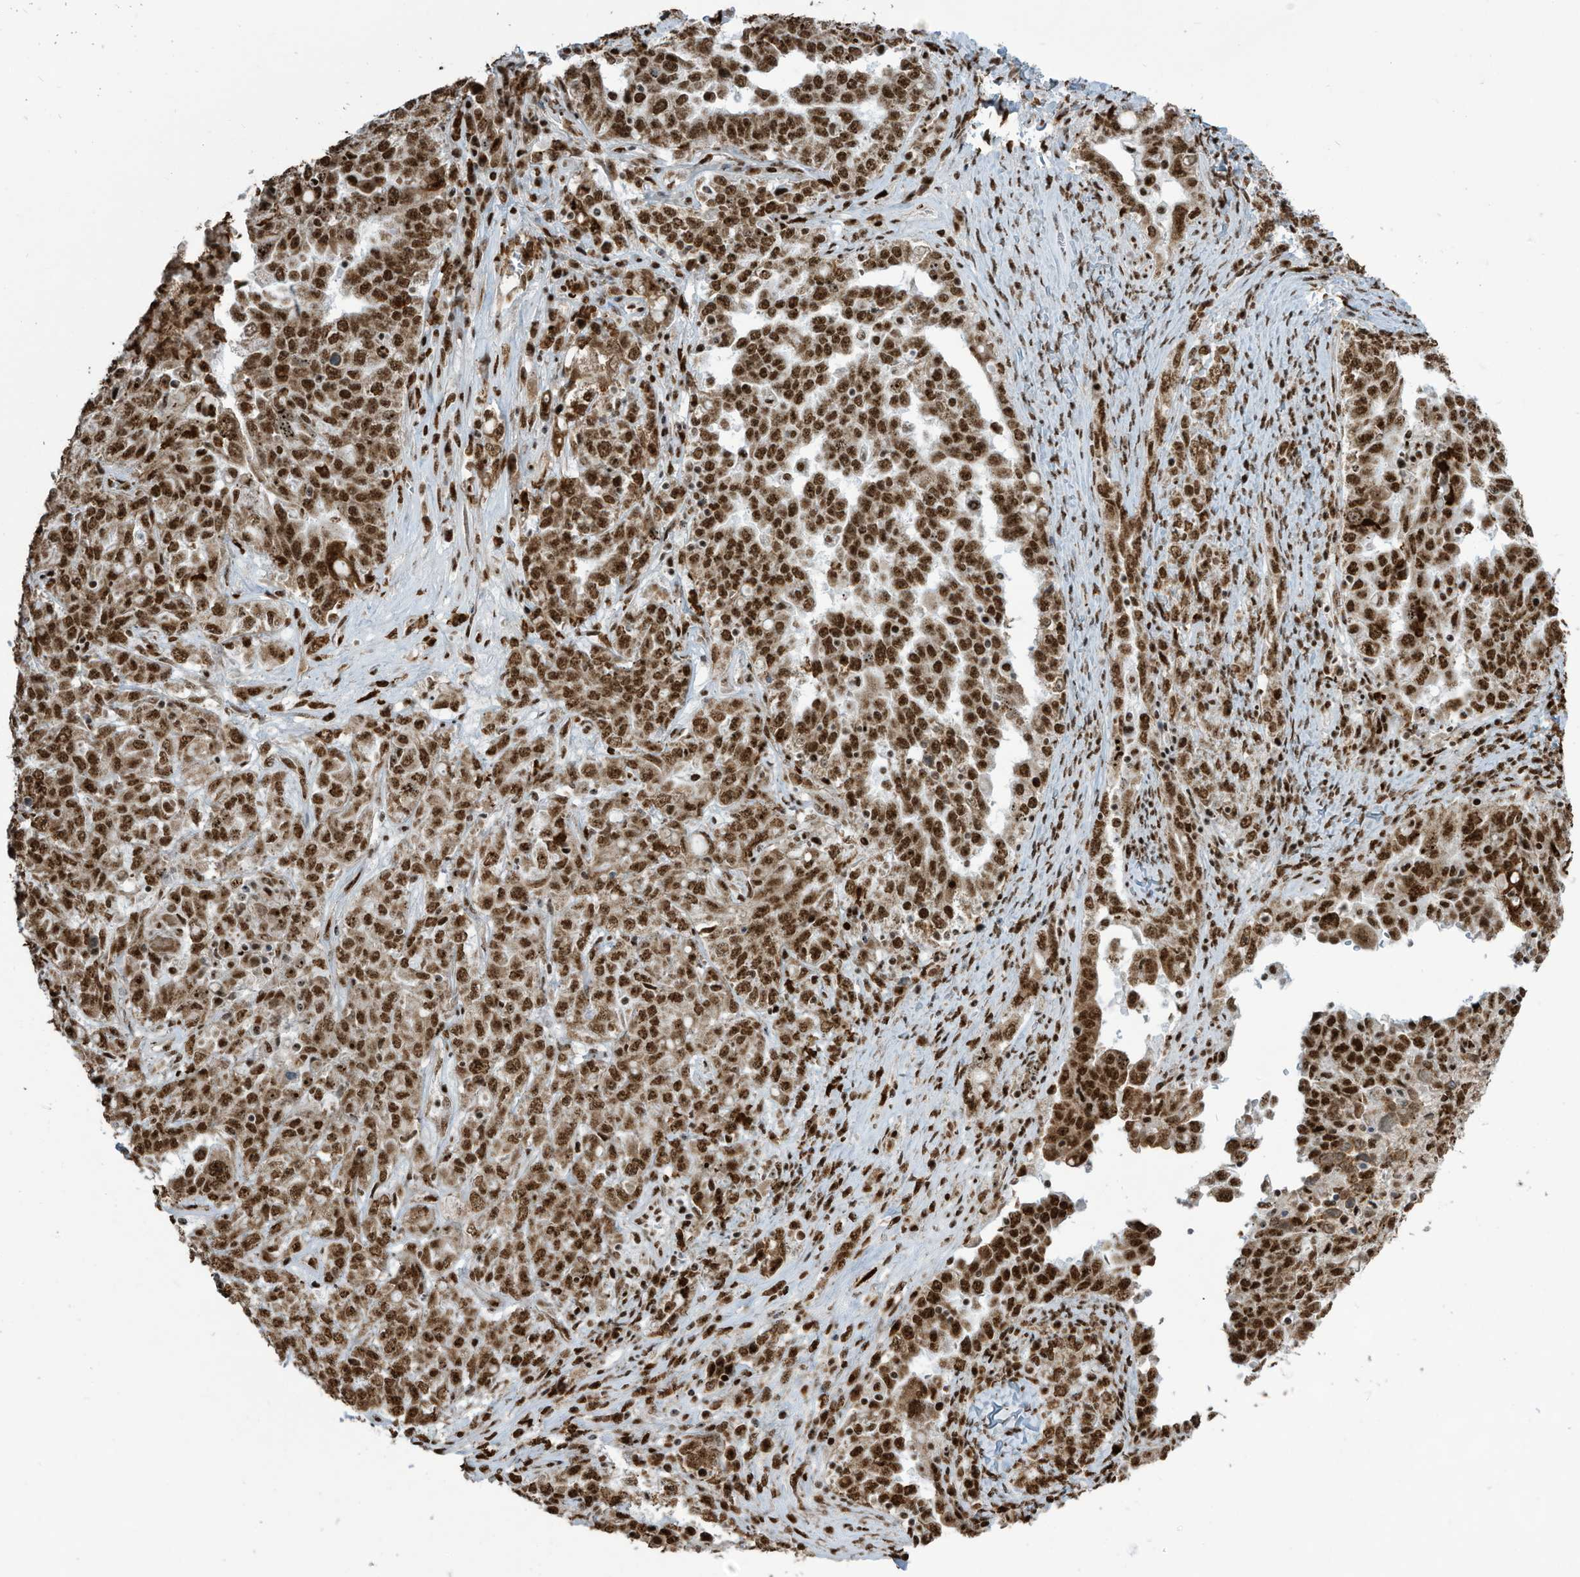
{"staining": {"intensity": "strong", "quantity": ">75%", "location": "nuclear"}, "tissue": "ovarian cancer", "cell_type": "Tumor cells", "image_type": "cancer", "snomed": [{"axis": "morphology", "description": "Carcinoma, endometroid"}, {"axis": "topography", "description": "Ovary"}], "caption": "Brown immunohistochemical staining in ovarian cancer (endometroid carcinoma) shows strong nuclear positivity in about >75% of tumor cells.", "gene": "LBH", "patient": {"sex": "female", "age": 62}}